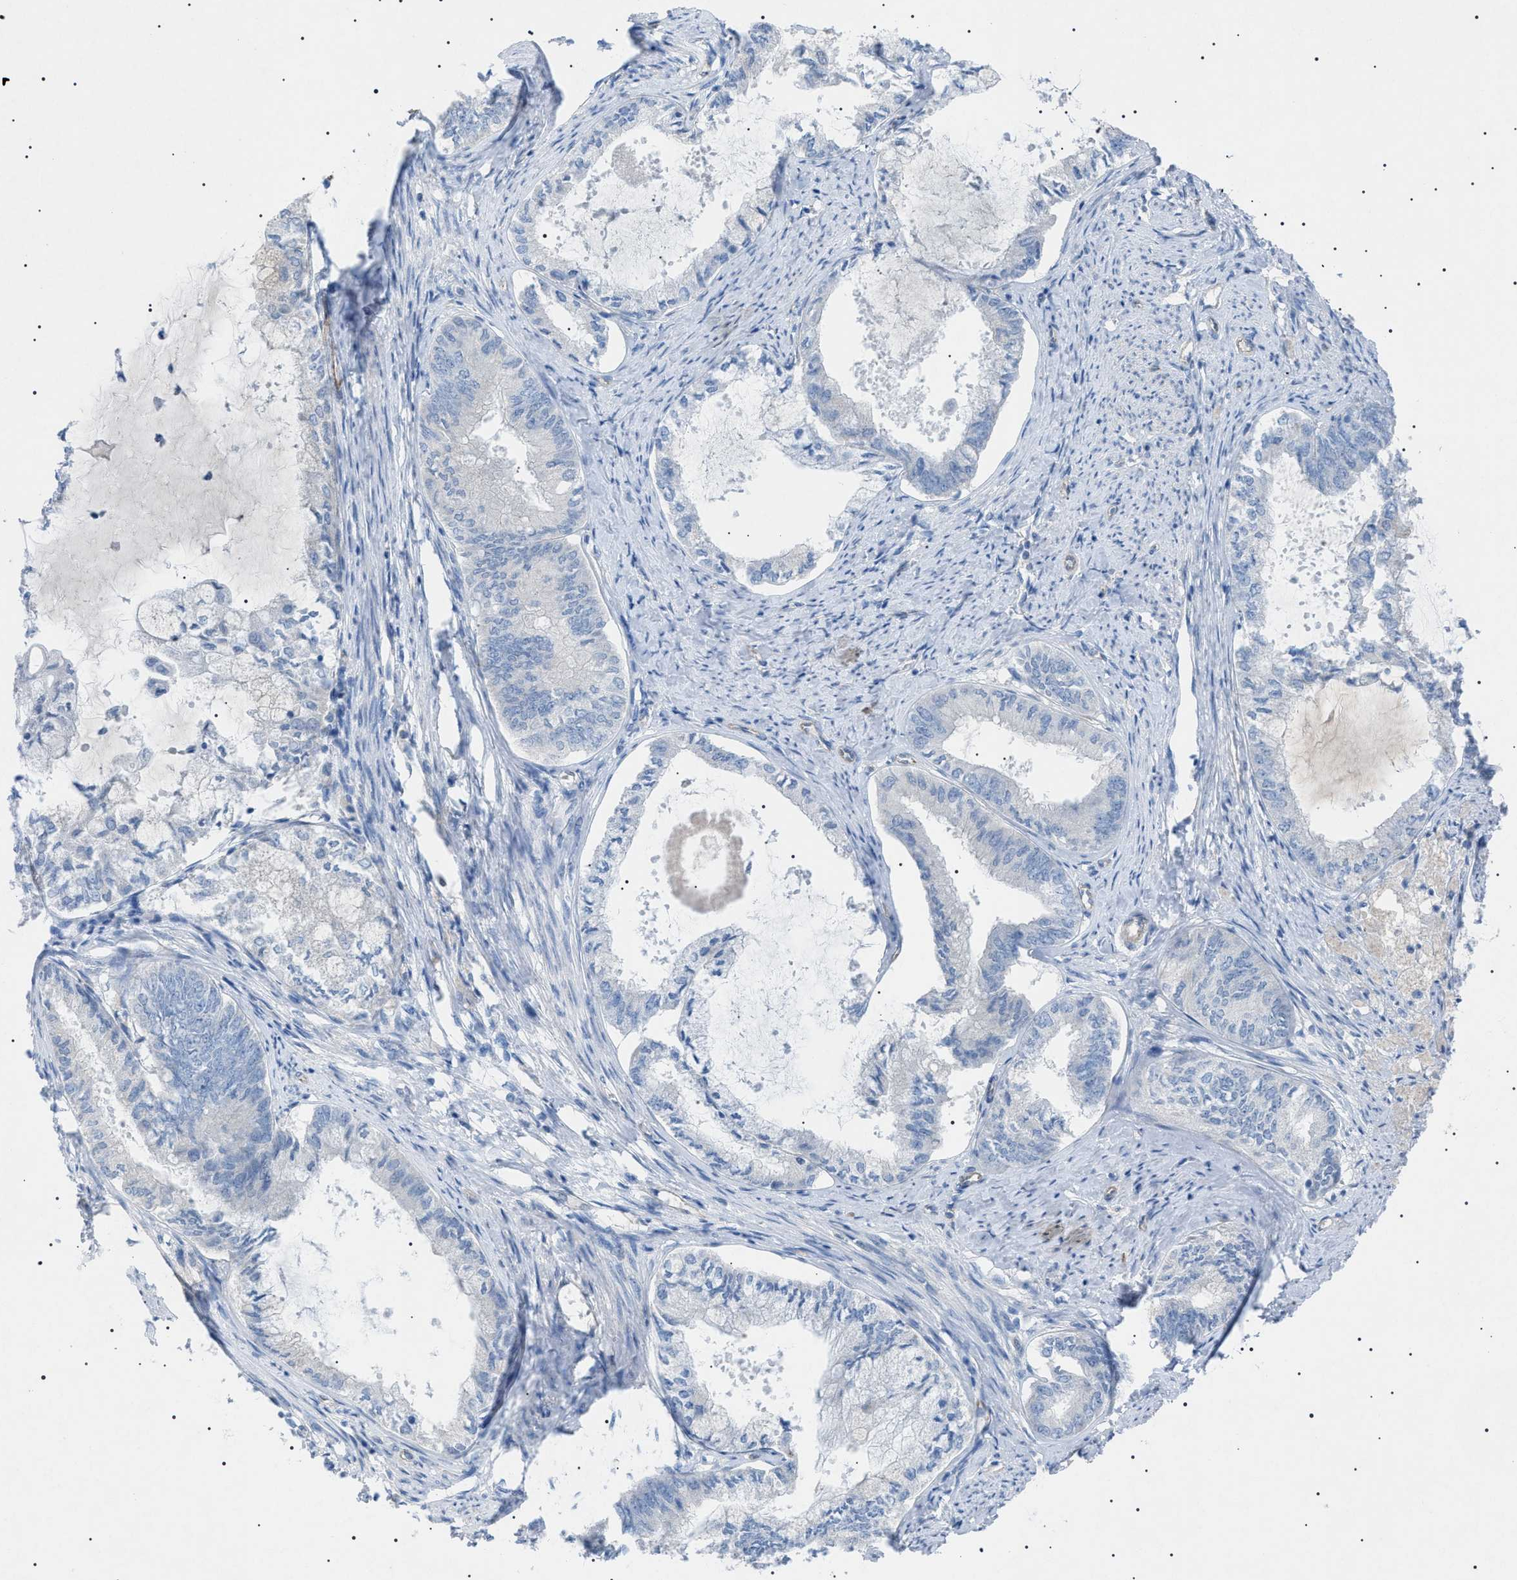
{"staining": {"intensity": "negative", "quantity": "none", "location": "none"}, "tissue": "endometrial cancer", "cell_type": "Tumor cells", "image_type": "cancer", "snomed": [{"axis": "morphology", "description": "Adenocarcinoma, NOS"}, {"axis": "topography", "description": "Endometrium"}], "caption": "This is a photomicrograph of immunohistochemistry staining of endometrial adenocarcinoma, which shows no positivity in tumor cells. (DAB immunohistochemistry with hematoxylin counter stain).", "gene": "ADAMTS1", "patient": {"sex": "female", "age": 86}}